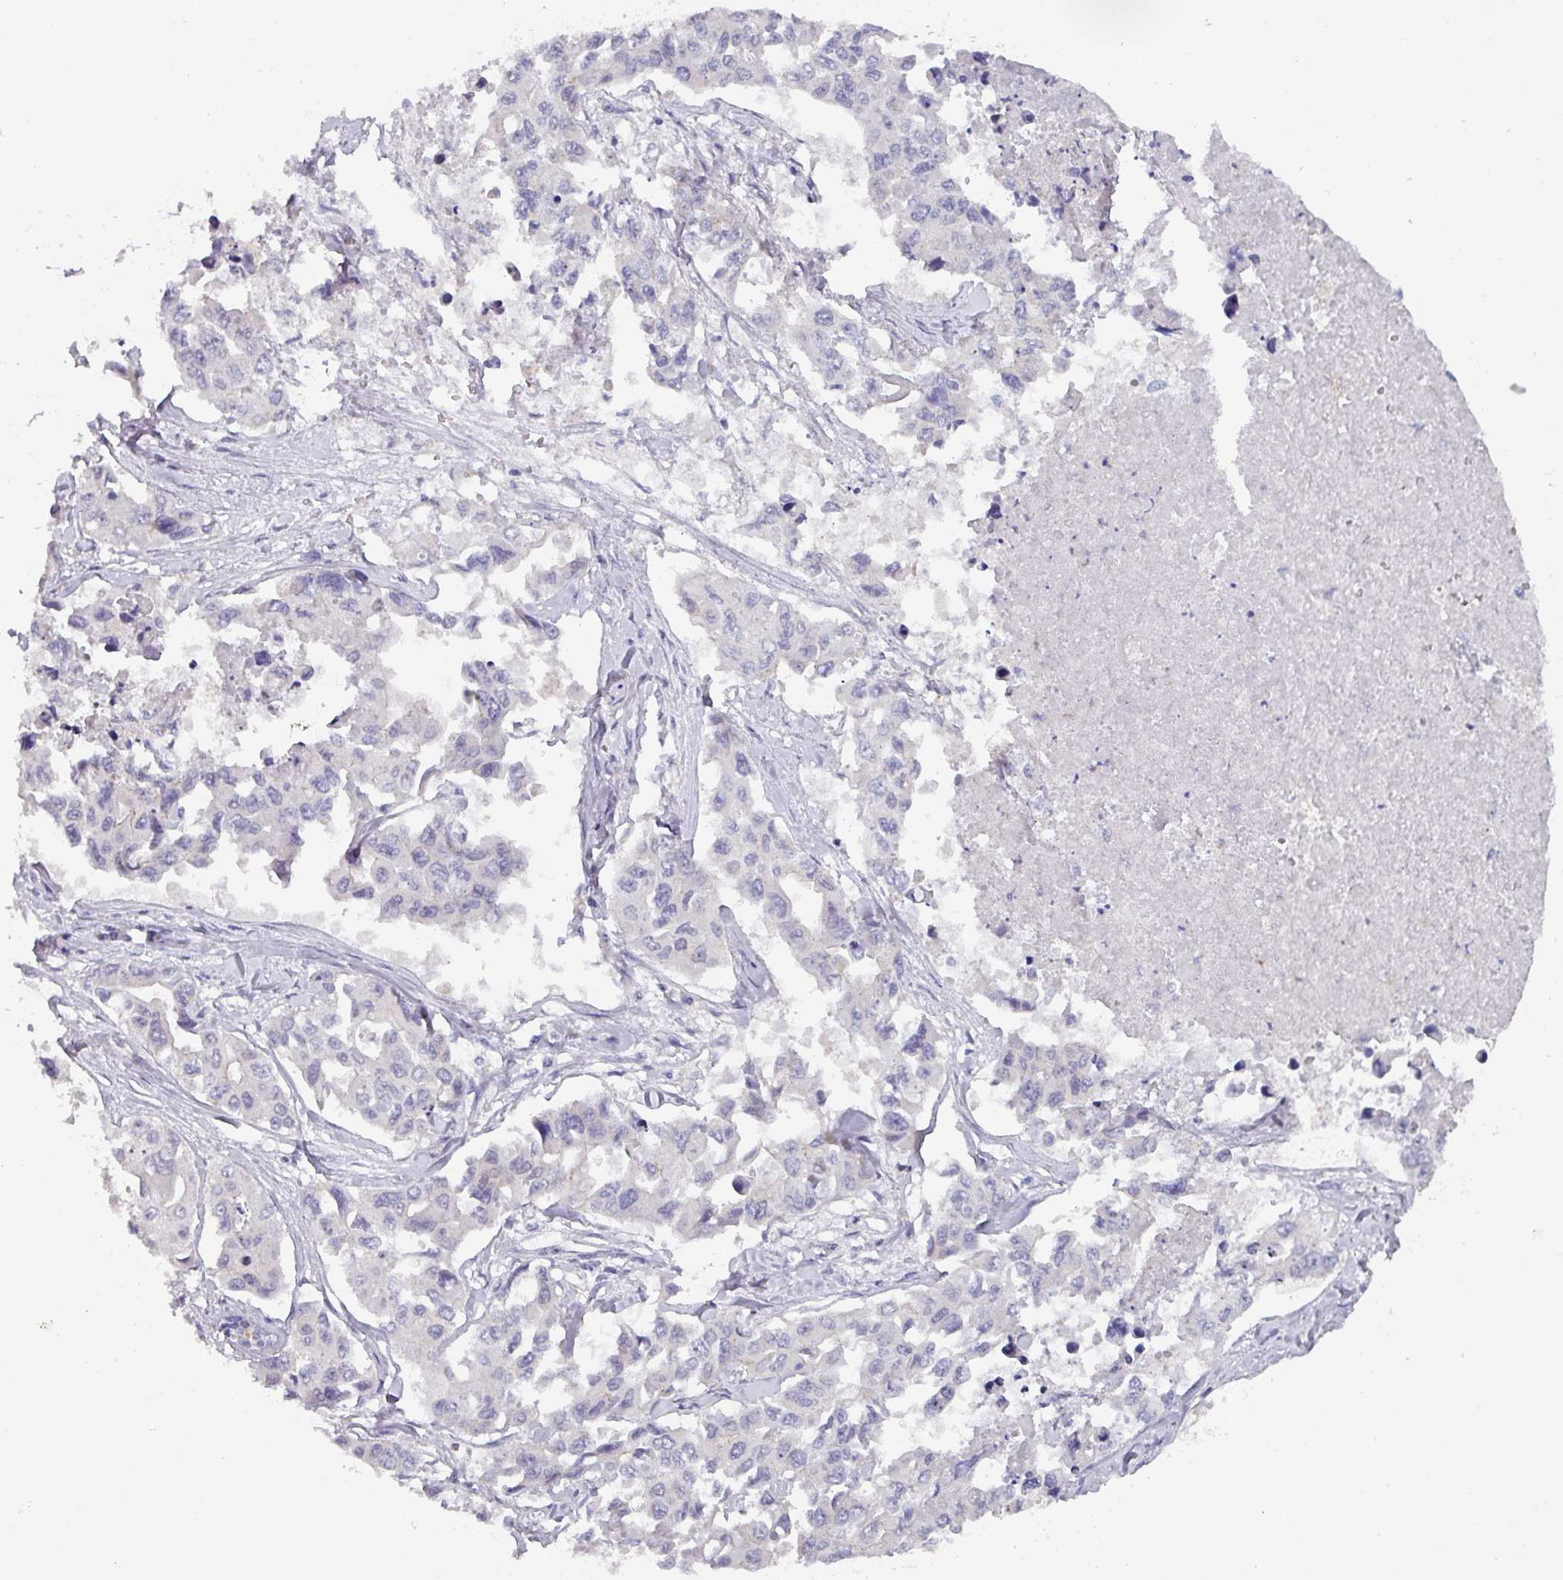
{"staining": {"intensity": "negative", "quantity": "none", "location": "none"}, "tissue": "lung cancer", "cell_type": "Tumor cells", "image_type": "cancer", "snomed": [{"axis": "morphology", "description": "Adenocarcinoma, NOS"}, {"axis": "topography", "description": "Lung"}], "caption": "IHC image of neoplastic tissue: lung adenocarcinoma stained with DAB demonstrates no significant protein expression in tumor cells. (Stains: DAB (3,3'-diaminobenzidine) IHC with hematoxylin counter stain, Microscopy: brightfield microscopy at high magnification).", "gene": "DCAF12L2", "patient": {"sex": "male", "age": 64}}